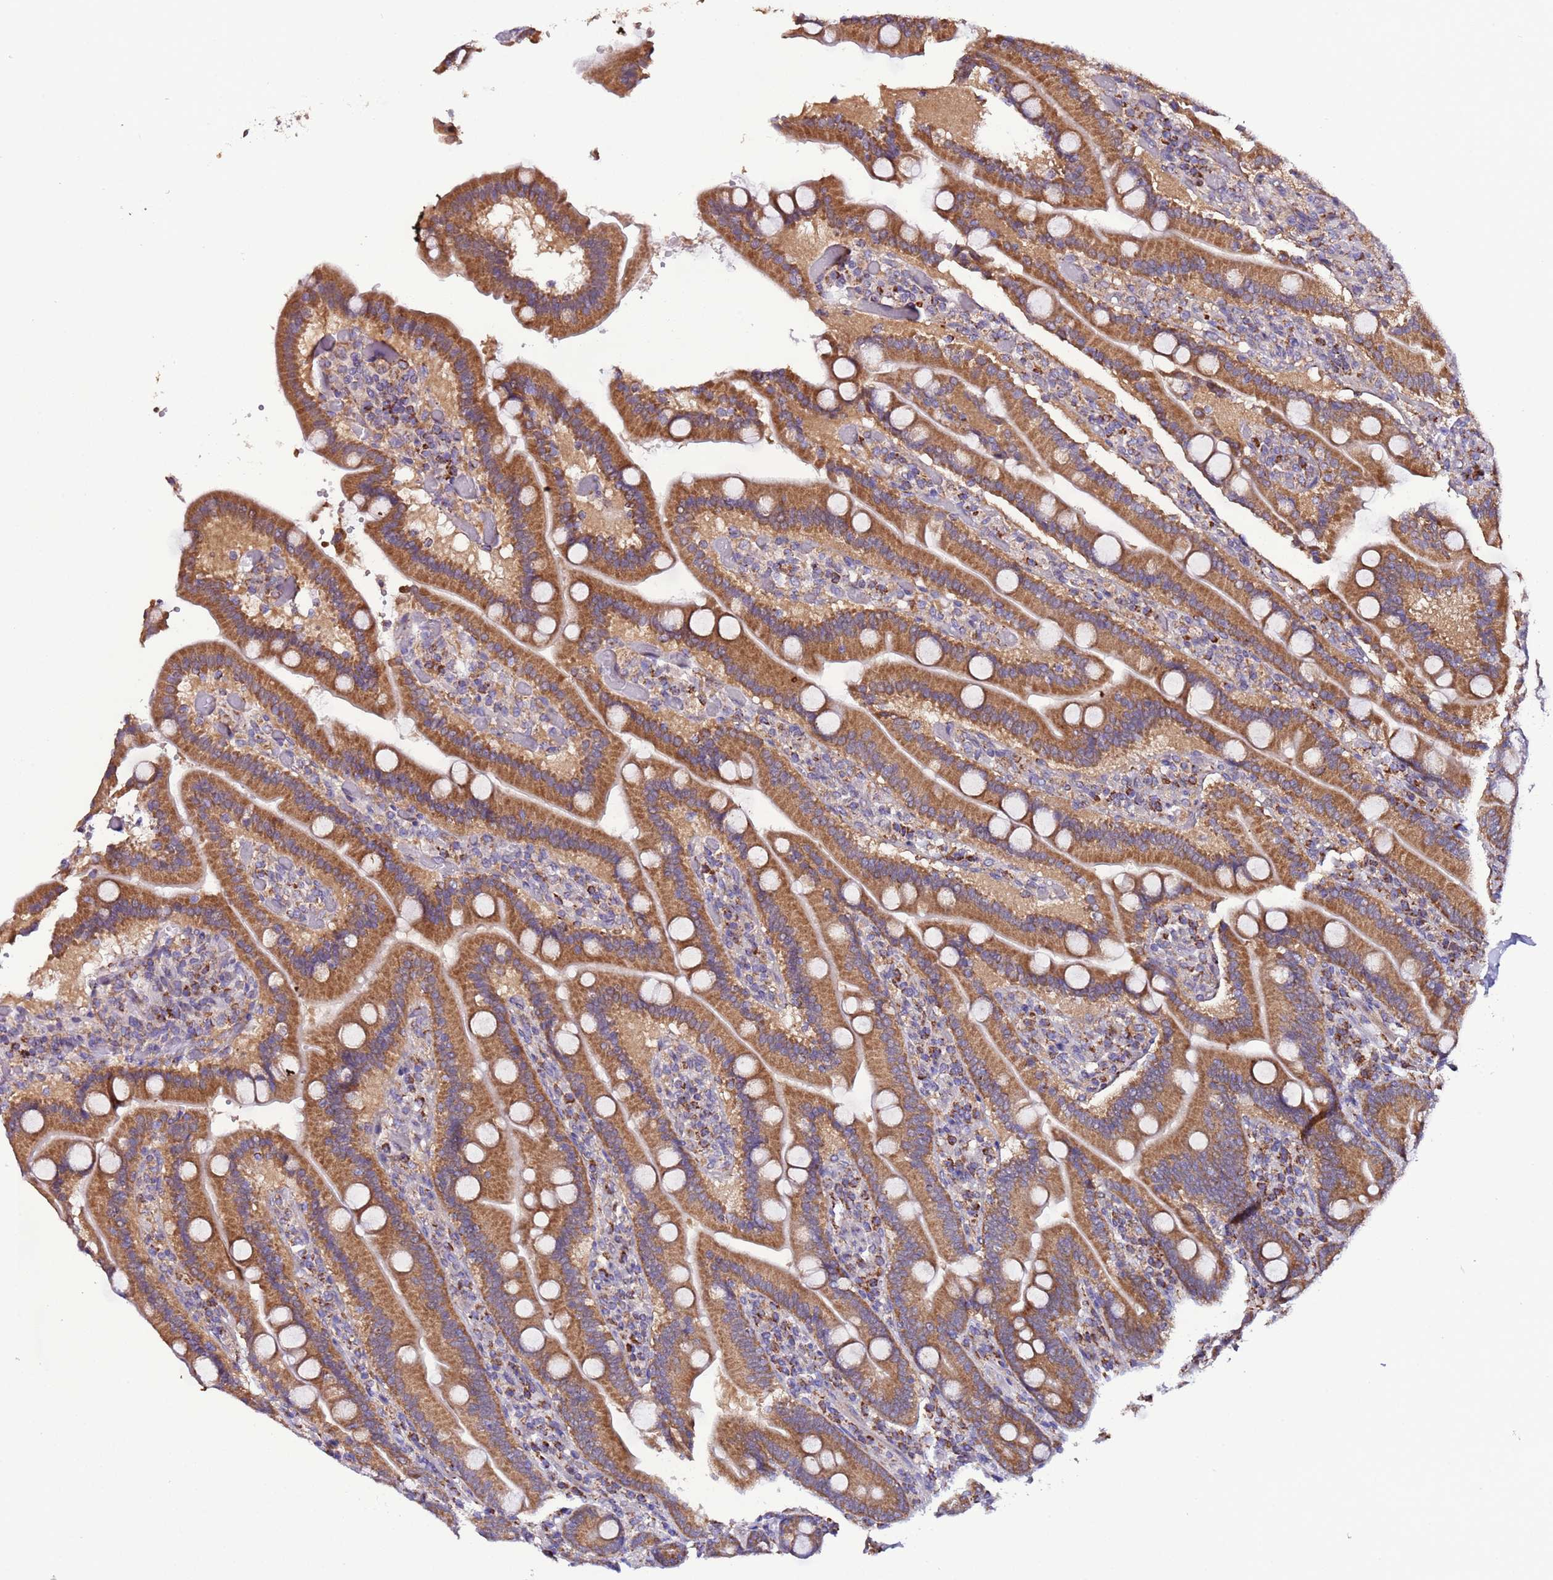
{"staining": {"intensity": "strong", "quantity": ">75%", "location": "cytoplasmic/membranous"}, "tissue": "duodenum", "cell_type": "Glandular cells", "image_type": "normal", "snomed": [{"axis": "morphology", "description": "Normal tissue, NOS"}, {"axis": "topography", "description": "Duodenum"}], "caption": "Duodenum stained with DAB (3,3'-diaminobenzidine) immunohistochemistry (IHC) shows high levels of strong cytoplasmic/membranous staining in approximately >75% of glandular cells. Ihc stains the protein of interest in brown and the nuclei are stained blue.", "gene": "AHI1", "patient": {"sex": "female", "age": 62}}